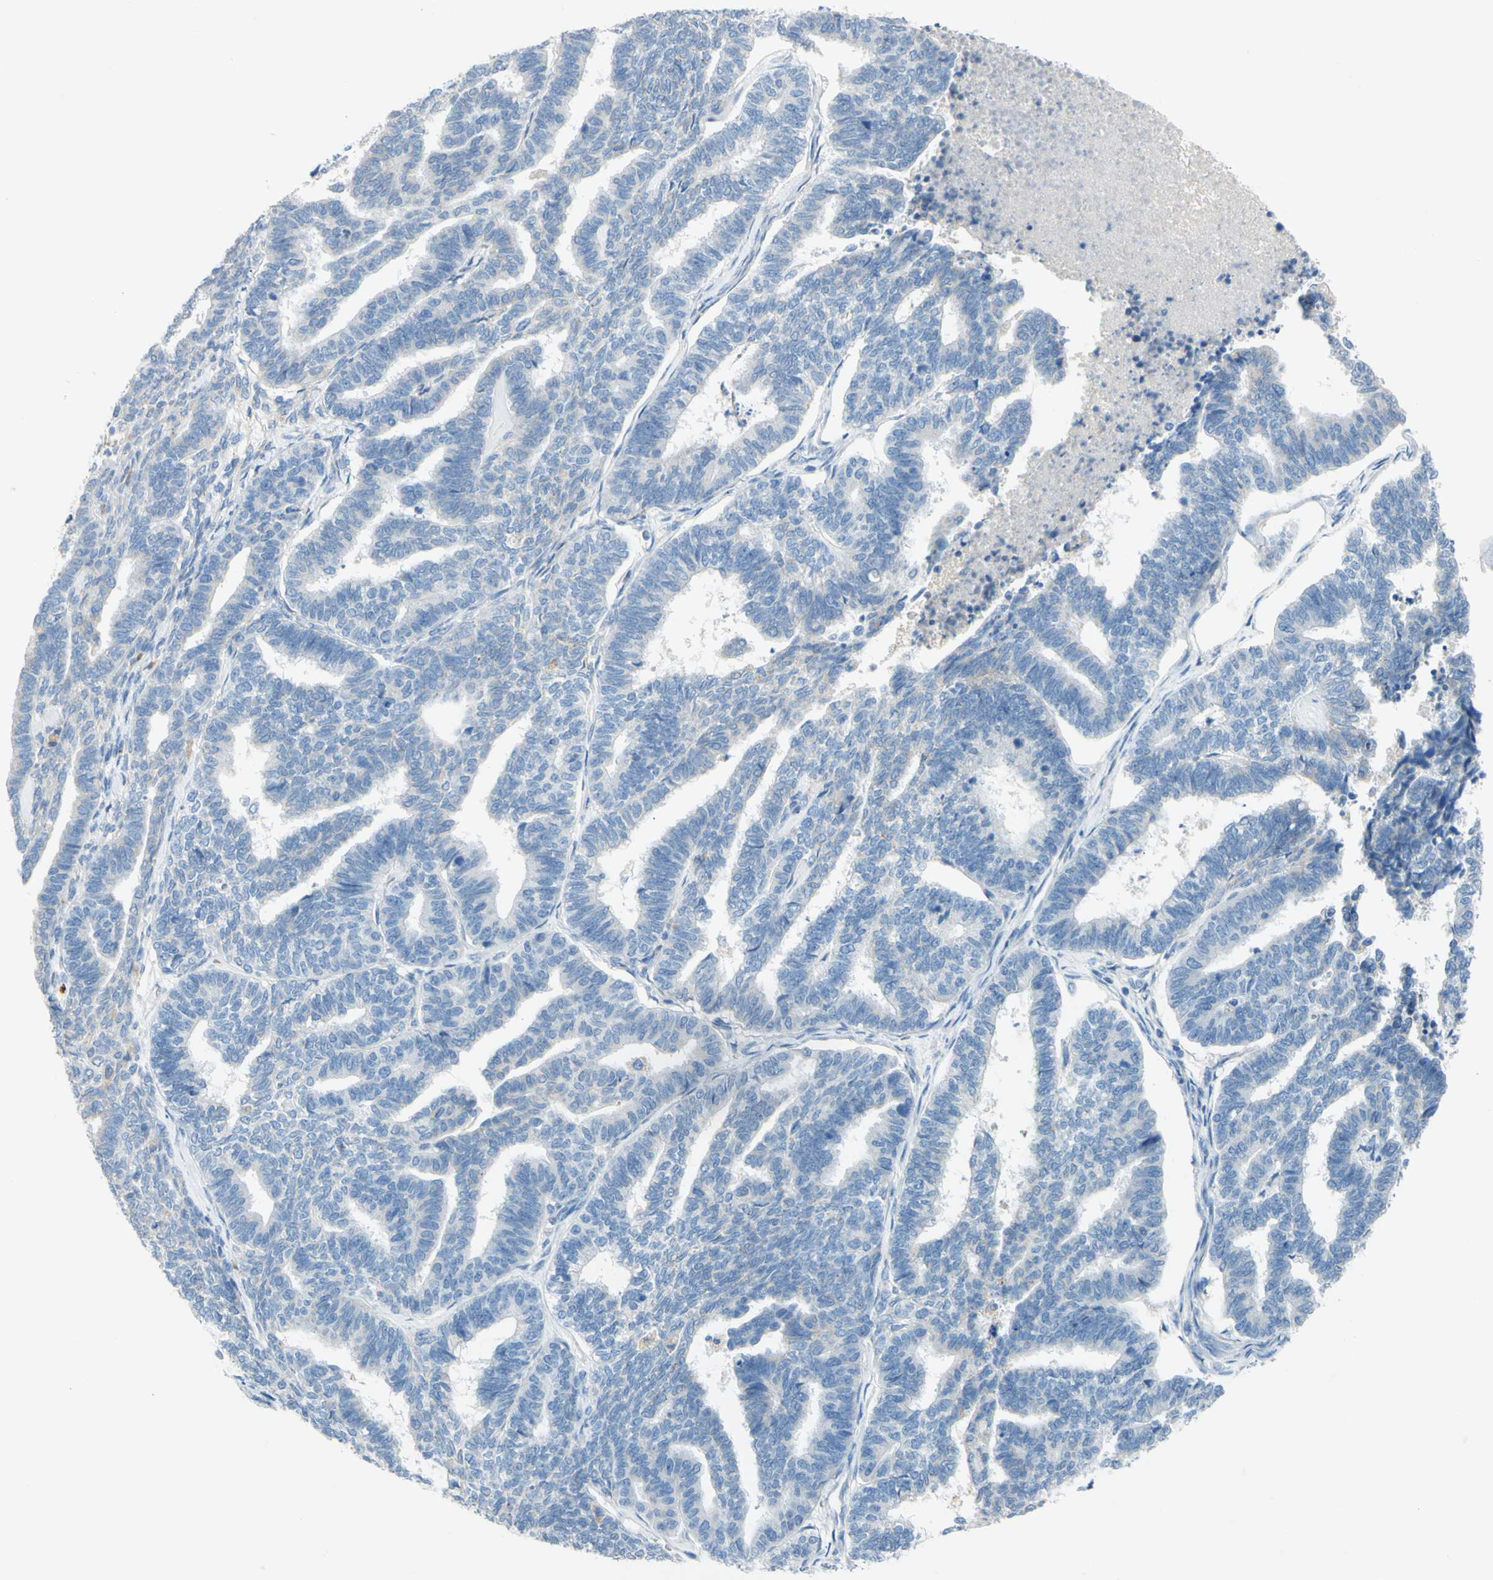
{"staining": {"intensity": "negative", "quantity": "none", "location": "none"}, "tissue": "endometrial cancer", "cell_type": "Tumor cells", "image_type": "cancer", "snomed": [{"axis": "morphology", "description": "Adenocarcinoma, NOS"}, {"axis": "topography", "description": "Endometrium"}], "caption": "Immunohistochemistry (IHC) histopathology image of endometrial adenocarcinoma stained for a protein (brown), which reveals no positivity in tumor cells.", "gene": "CDH10", "patient": {"sex": "female", "age": 70}}